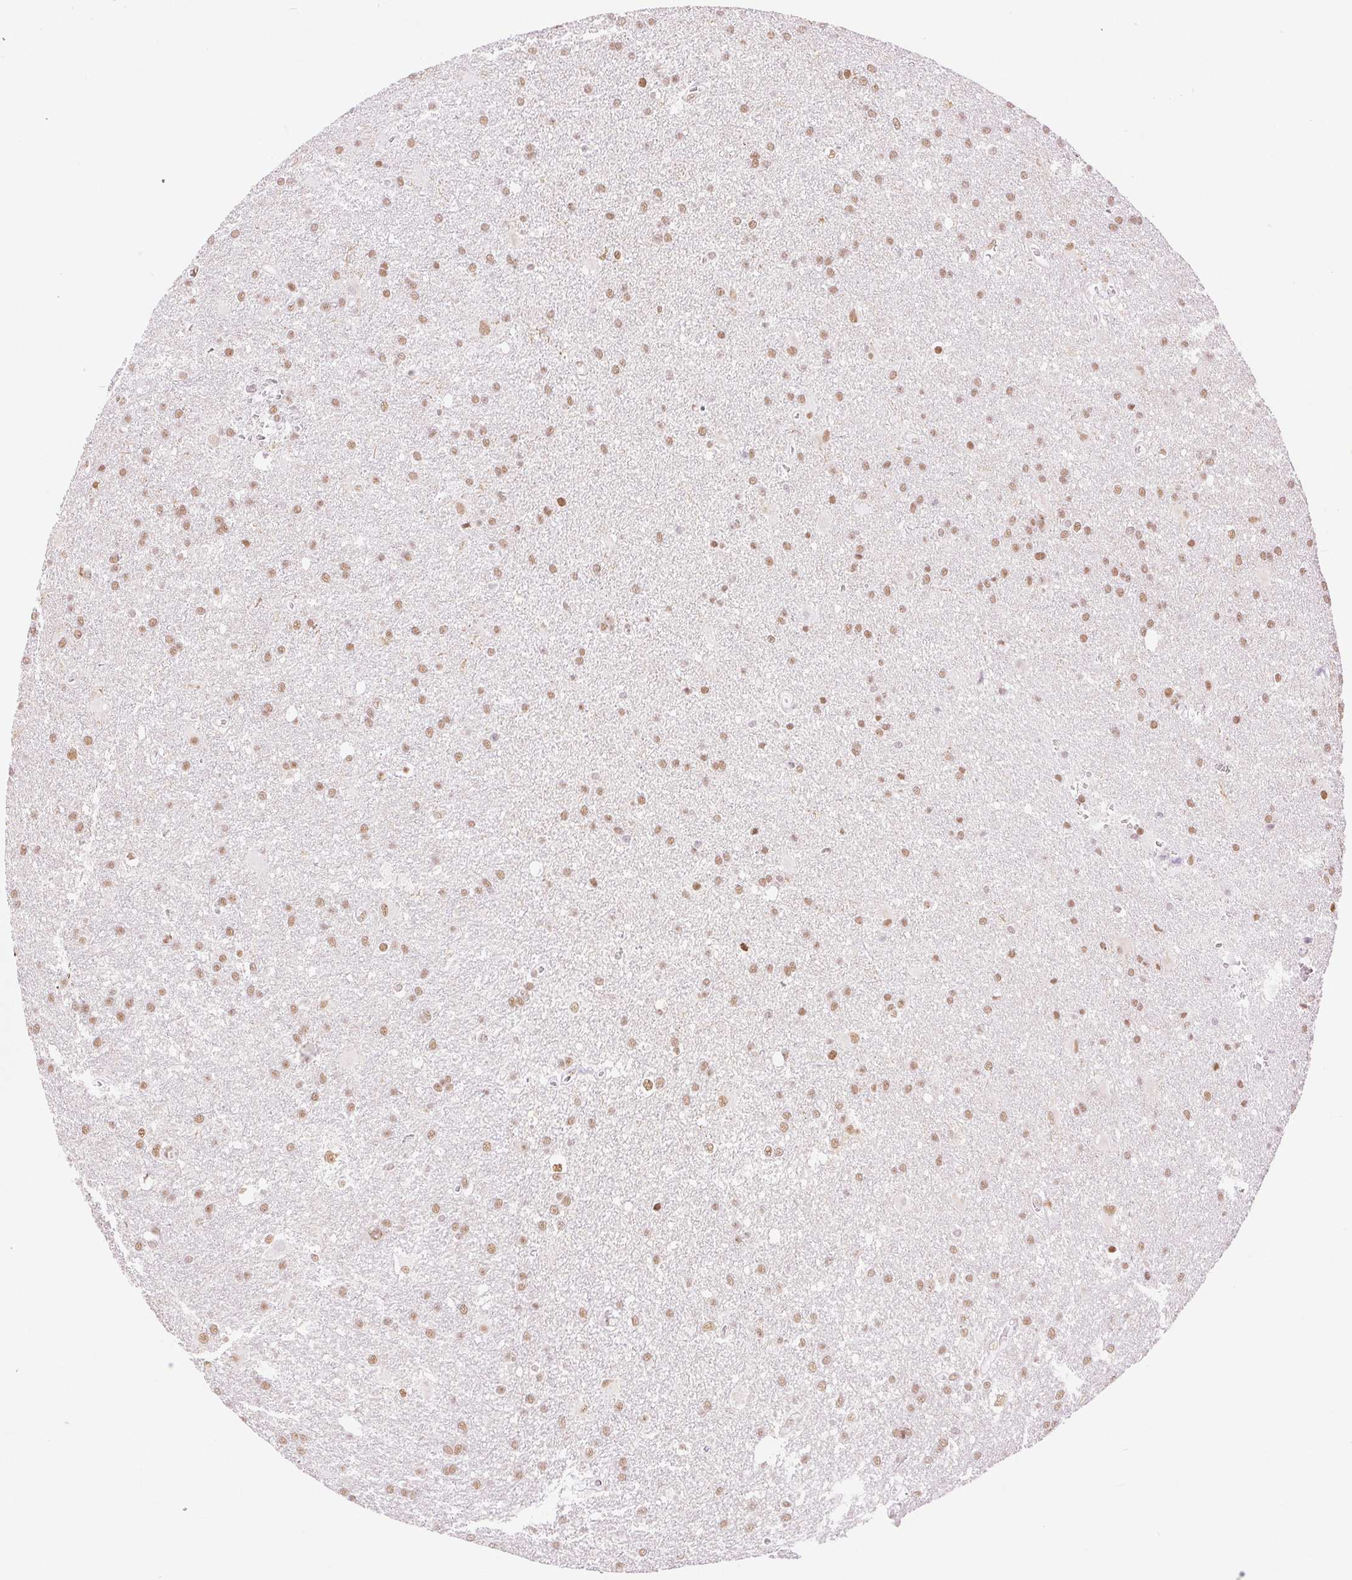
{"staining": {"intensity": "moderate", "quantity": ">75%", "location": "nuclear"}, "tissue": "glioma", "cell_type": "Tumor cells", "image_type": "cancer", "snomed": [{"axis": "morphology", "description": "Glioma, malignant, Low grade"}, {"axis": "topography", "description": "Brain"}], "caption": "DAB immunohistochemical staining of low-grade glioma (malignant) displays moderate nuclear protein positivity in about >75% of tumor cells.", "gene": "ZFR2", "patient": {"sex": "male", "age": 66}}